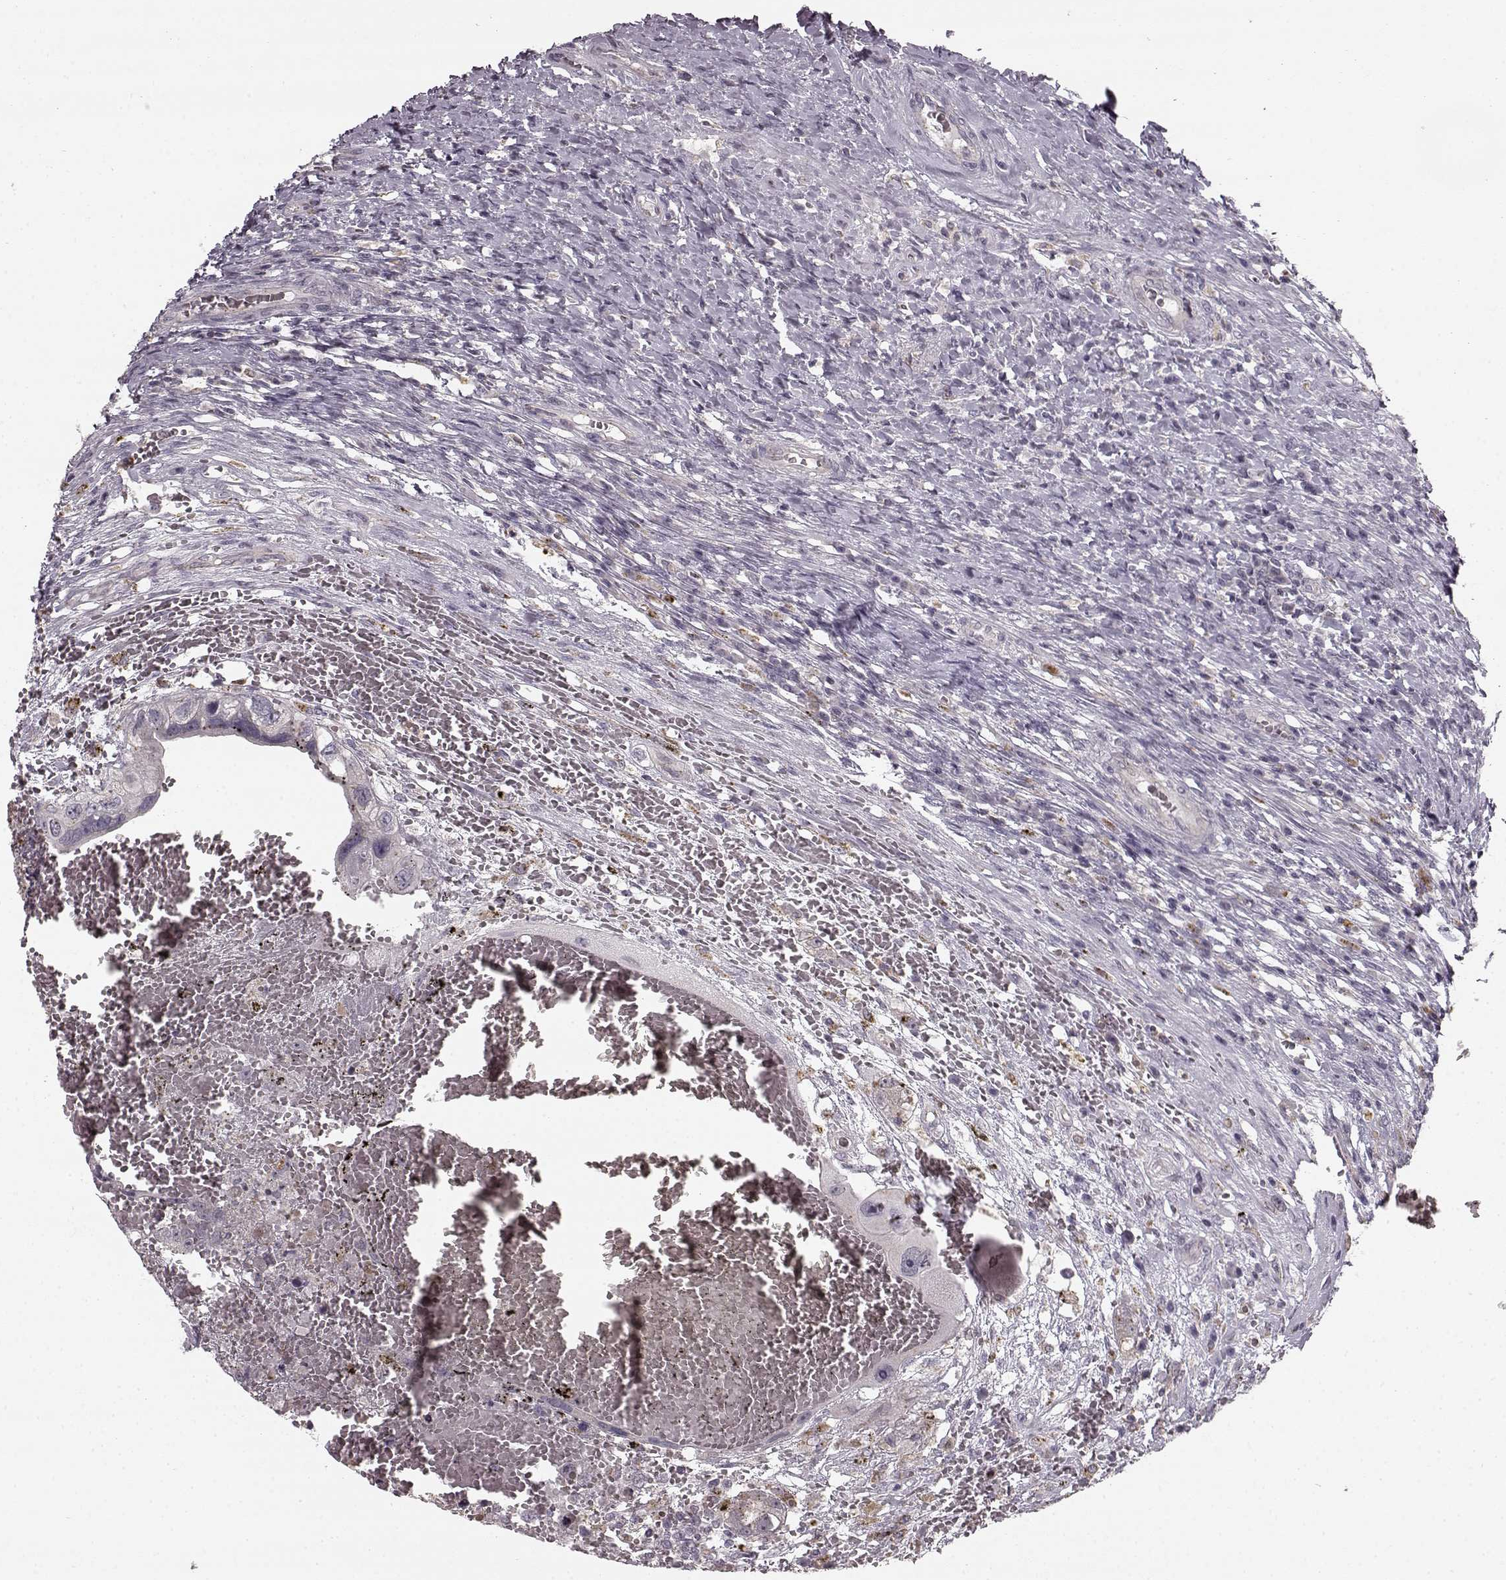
{"staining": {"intensity": "weak", "quantity": "<25%", "location": "cytoplasmic/membranous"}, "tissue": "testis cancer", "cell_type": "Tumor cells", "image_type": "cancer", "snomed": [{"axis": "morphology", "description": "Carcinoma, Embryonal, NOS"}, {"axis": "topography", "description": "Testis"}], "caption": "Immunohistochemistry (IHC) histopathology image of neoplastic tissue: testis embryonal carcinoma stained with DAB shows no significant protein staining in tumor cells.", "gene": "HMMR", "patient": {"sex": "male", "age": 26}}